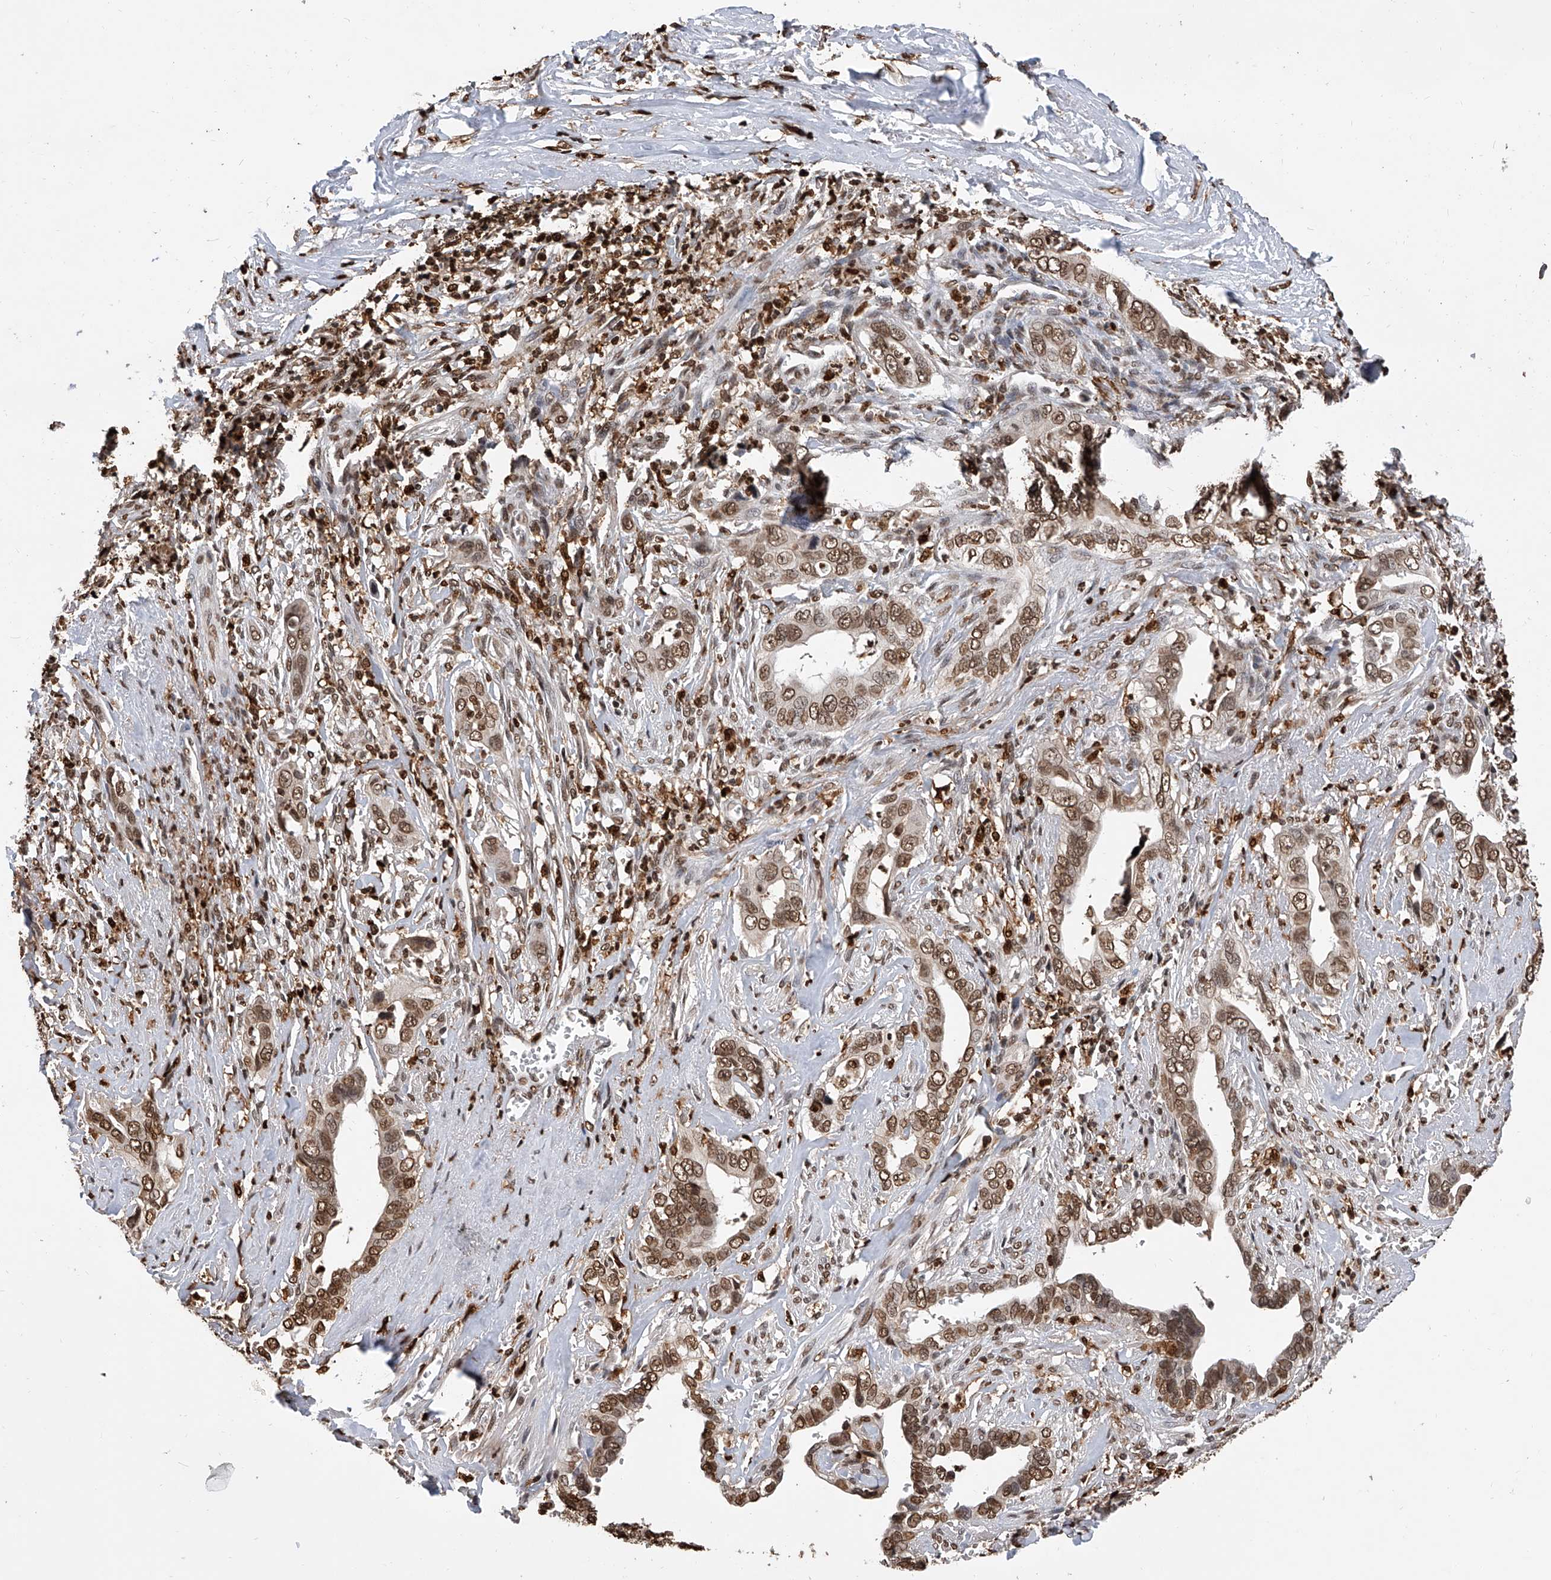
{"staining": {"intensity": "moderate", "quantity": ">75%", "location": "nuclear"}, "tissue": "liver cancer", "cell_type": "Tumor cells", "image_type": "cancer", "snomed": [{"axis": "morphology", "description": "Cholangiocarcinoma"}, {"axis": "topography", "description": "Liver"}], "caption": "Liver cholangiocarcinoma stained for a protein (brown) displays moderate nuclear positive expression in about >75% of tumor cells.", "gene": "CFAP410", "patient": {"sex": "female", "age": 79}}